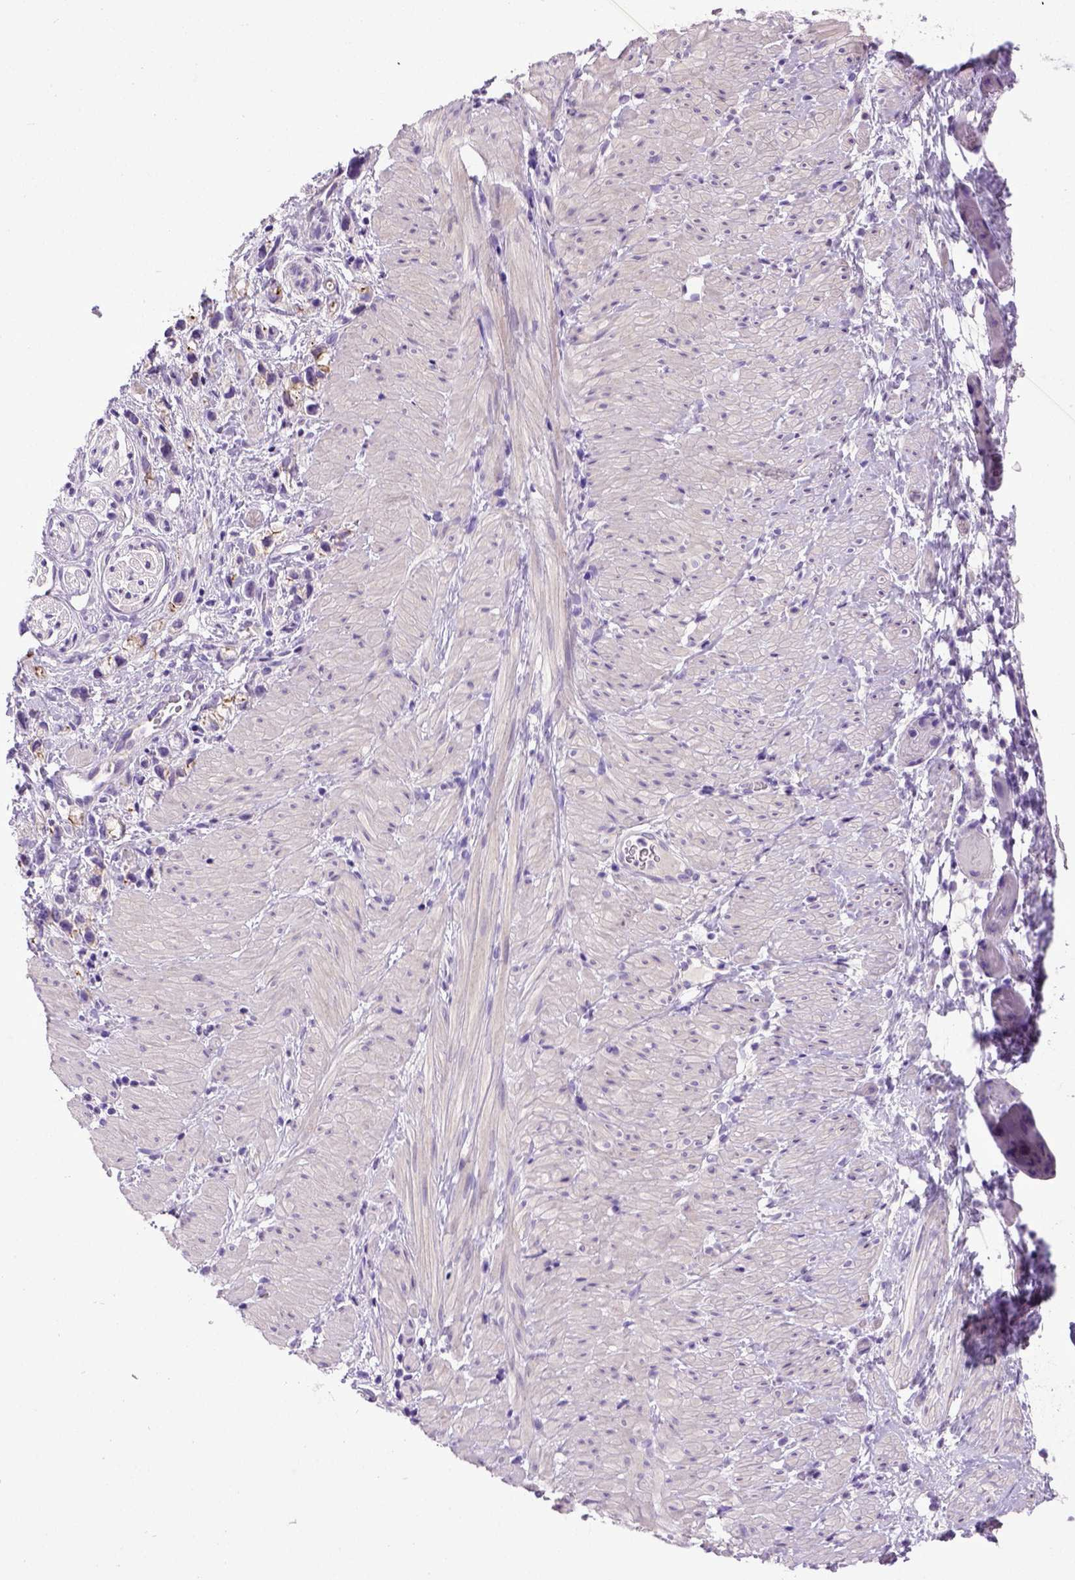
{"staining": {"intensity": "moderate", "quantity": "25%-75%", "location": "cytoplasmic/membranous"}, "tissue": "stomach cancer", "cell_type": "Tumor cells", "image_type": "cancer", "snomed": [{"axis": "morphology", "description": "Adenocarcinoma, NOS"}, {"axis": "topography", "description": "Stomach"}], "caption": "Moderate cytoplasmic/membranous expression is identified in approximately 25%-75% of tumor cells in stomach cancer.", "gene": "CDH1", "patient": {"sex": "female", "age": 59}}